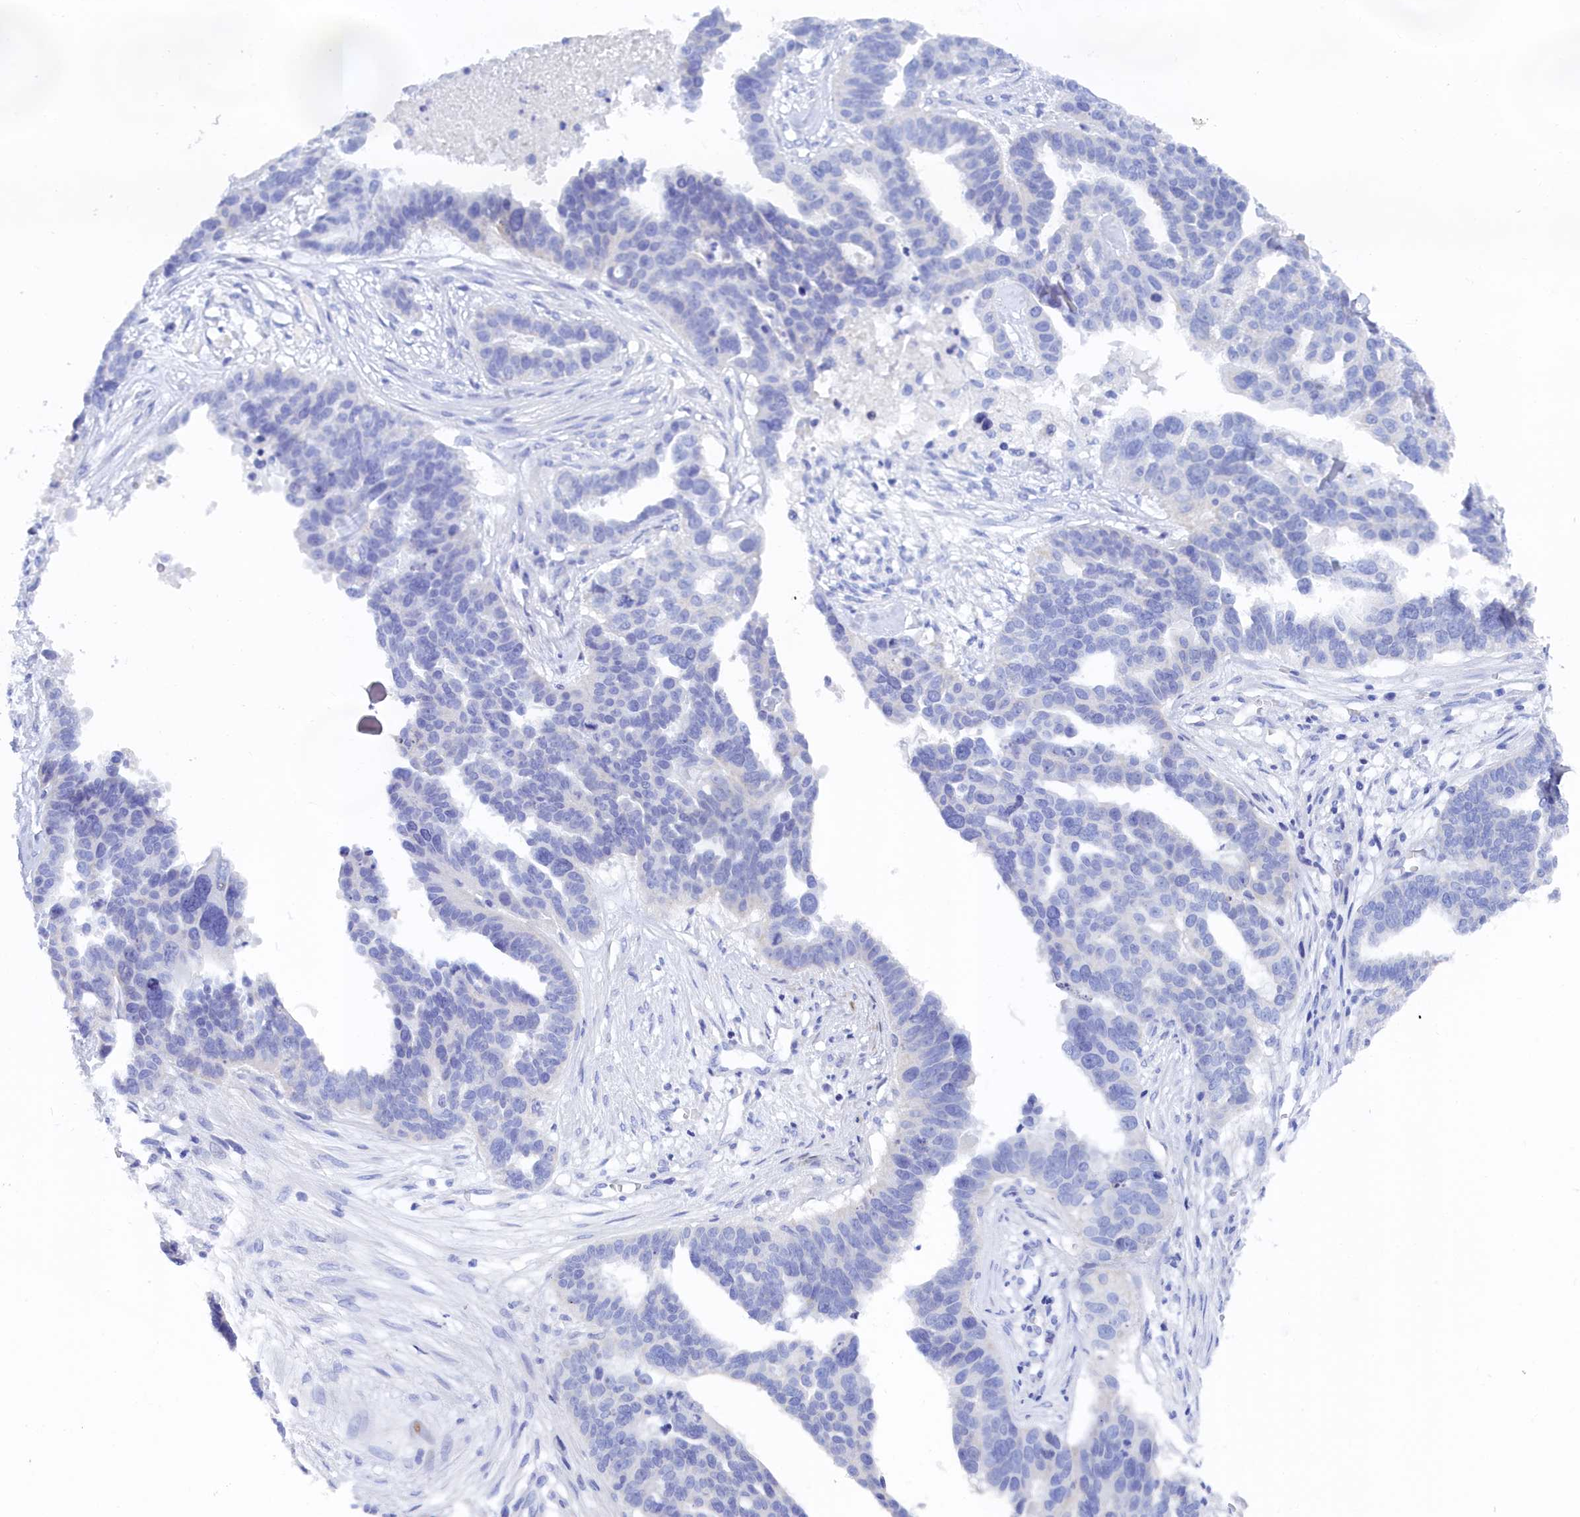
{"staining": {"intensity": "negative", "quantity": "none", "location": "none"}, "tissue": "ovarian cancer", "cell_type": "Tumor cells", "image_type": "cancer", "snomed": [{"axis": "morphology", "description": "Cystadenocarcinoma, serous, NOS"}, {"axis": "topography", "description": "Ovary"}], "caption": "Immunohistochemistry histopathology image of ovarian serous cystadenocarcinoma stained for a protein (brown), which demonstrates no positivity in tumor cells.", "gene": "TRIM10", "patient": {"sex": "female", "age": 59}}